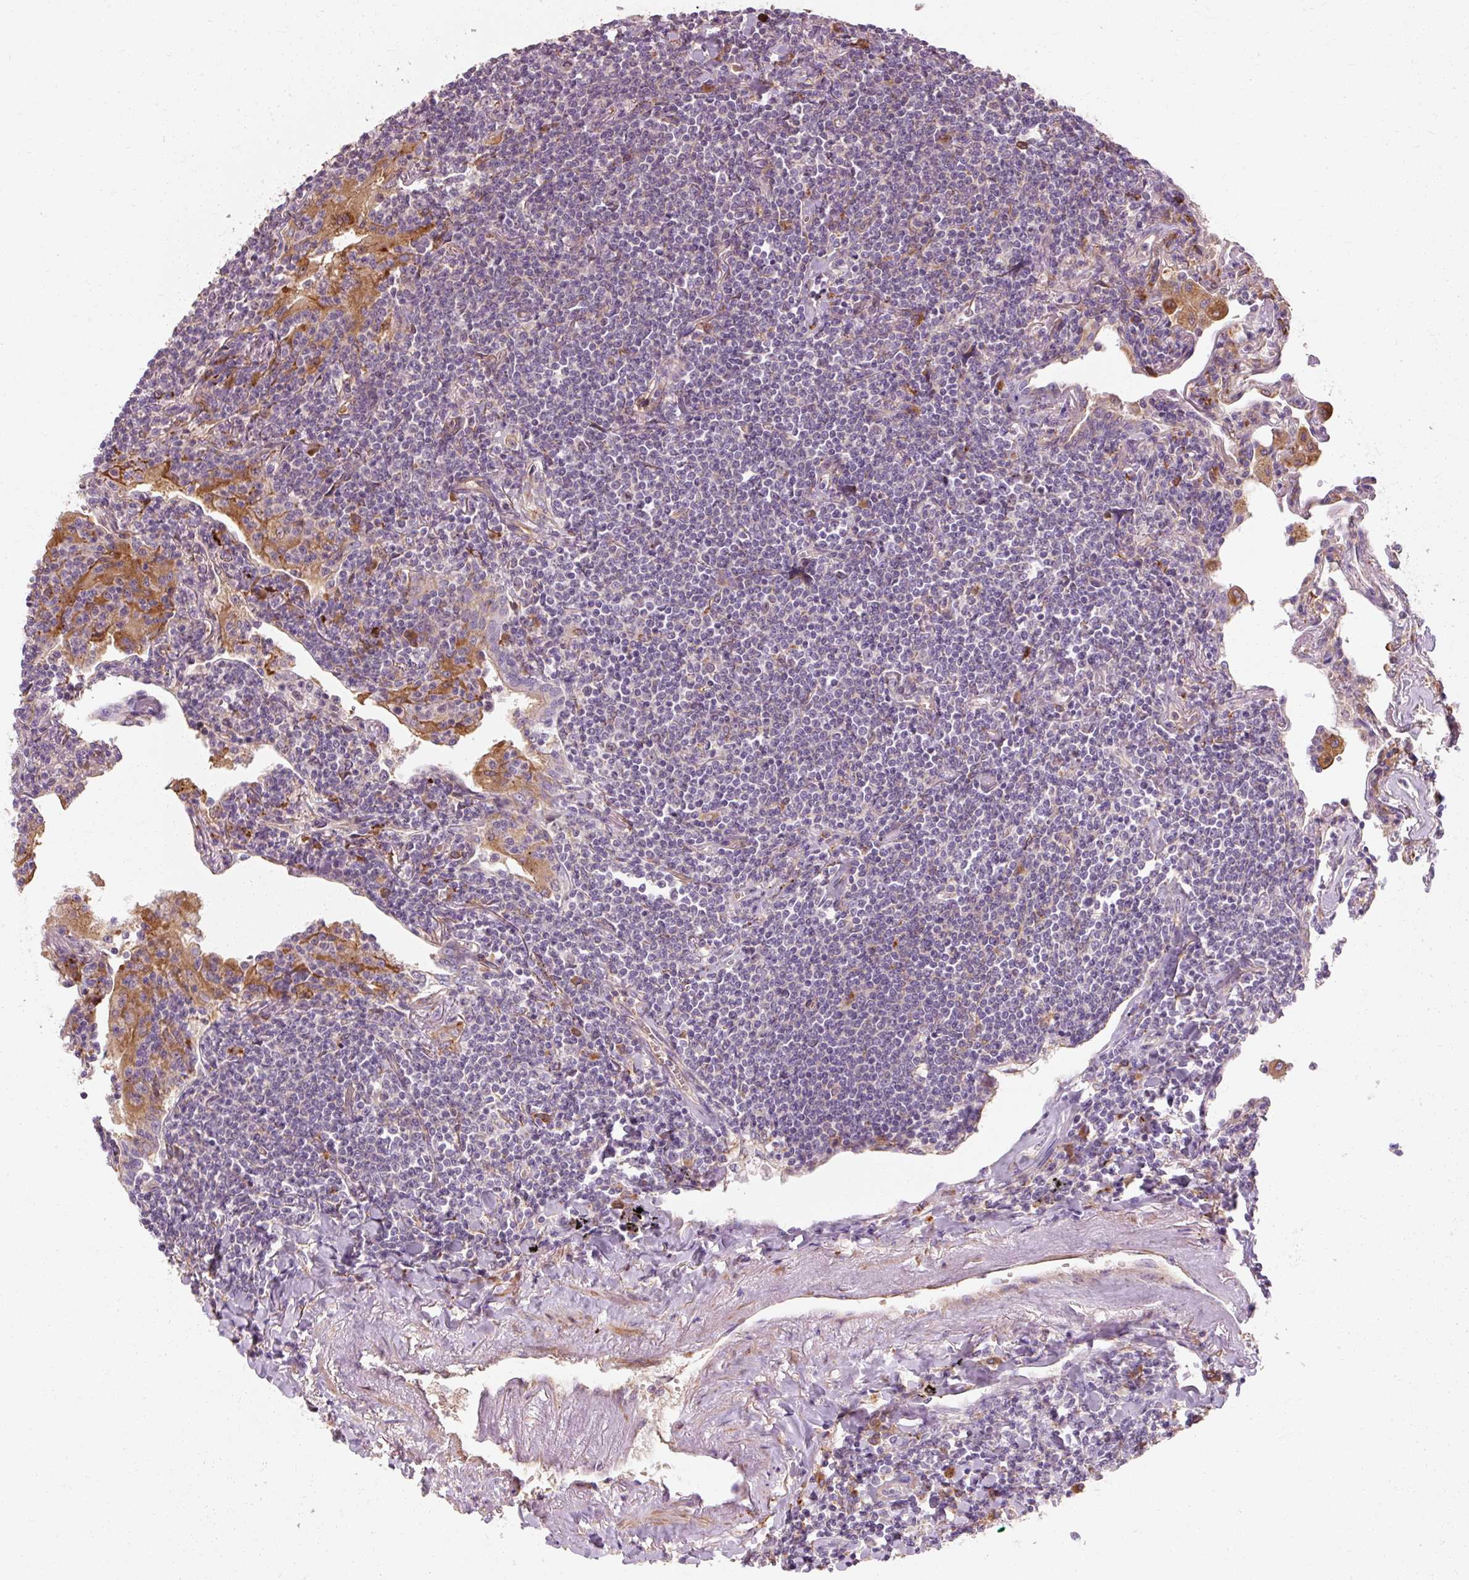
{"staining": {"intensity": "negative", "quantity": "none", "location": "none"}, "tissue": "lymphoma", "cell_type": "Tumor cells", "image_type": "cancer", "snomed": [{"axis": "morphology", "description": "Malignant lymphoma, non-Hodgkin's type, Low grade"}, {"axis": "topography", "description": "Lung"}], "caption": "Immunohistochemistry photomicrograph of neoplastic tissue: lymphoma stained with DAB (3,3'-diaminobenzidine) demonstrates no significant protein expression in tumor cells.", "gene": "TBC1D4", "patient": {"sex": "female", "age": 71}}